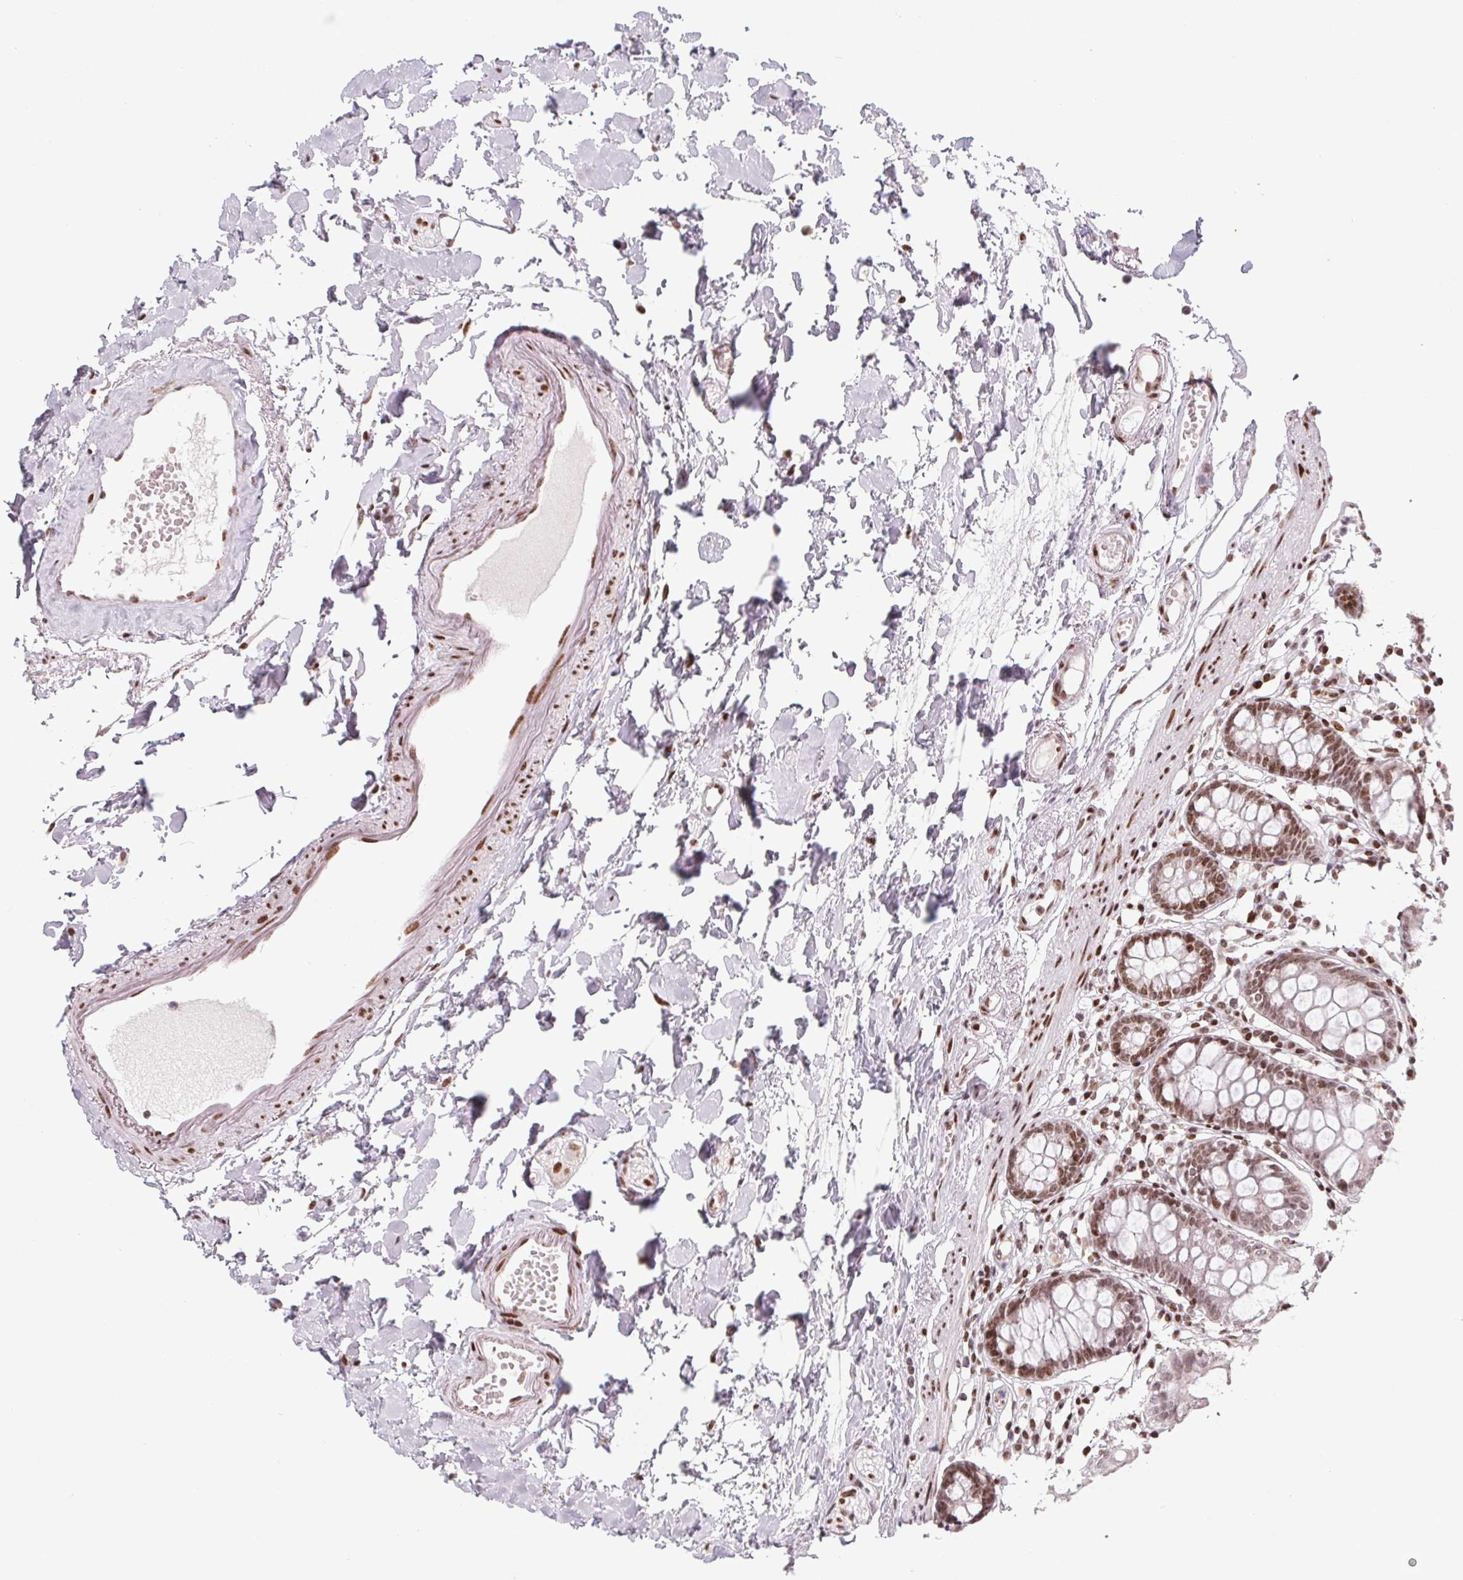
{"staining": {"intensity": "moderate", "quantity": ">75%", "location": "nuclear"}, "tissue": "colon", "cell_type": "Endothelial cells", "image_type": "normal", "snomed": [{"axis": "morphology", "description": "Normal tissue, NOS"}, {"axis": "topography", "description": "Colon"}], "caption": "A histopathology image showing moderate nuclear positivity in approximately >75% of endothelial cells in benign colon, as visualized by brown immunohistochemical staining.", "gene": "KMT2A", "patient": {"sex": "female", "age": 84}}